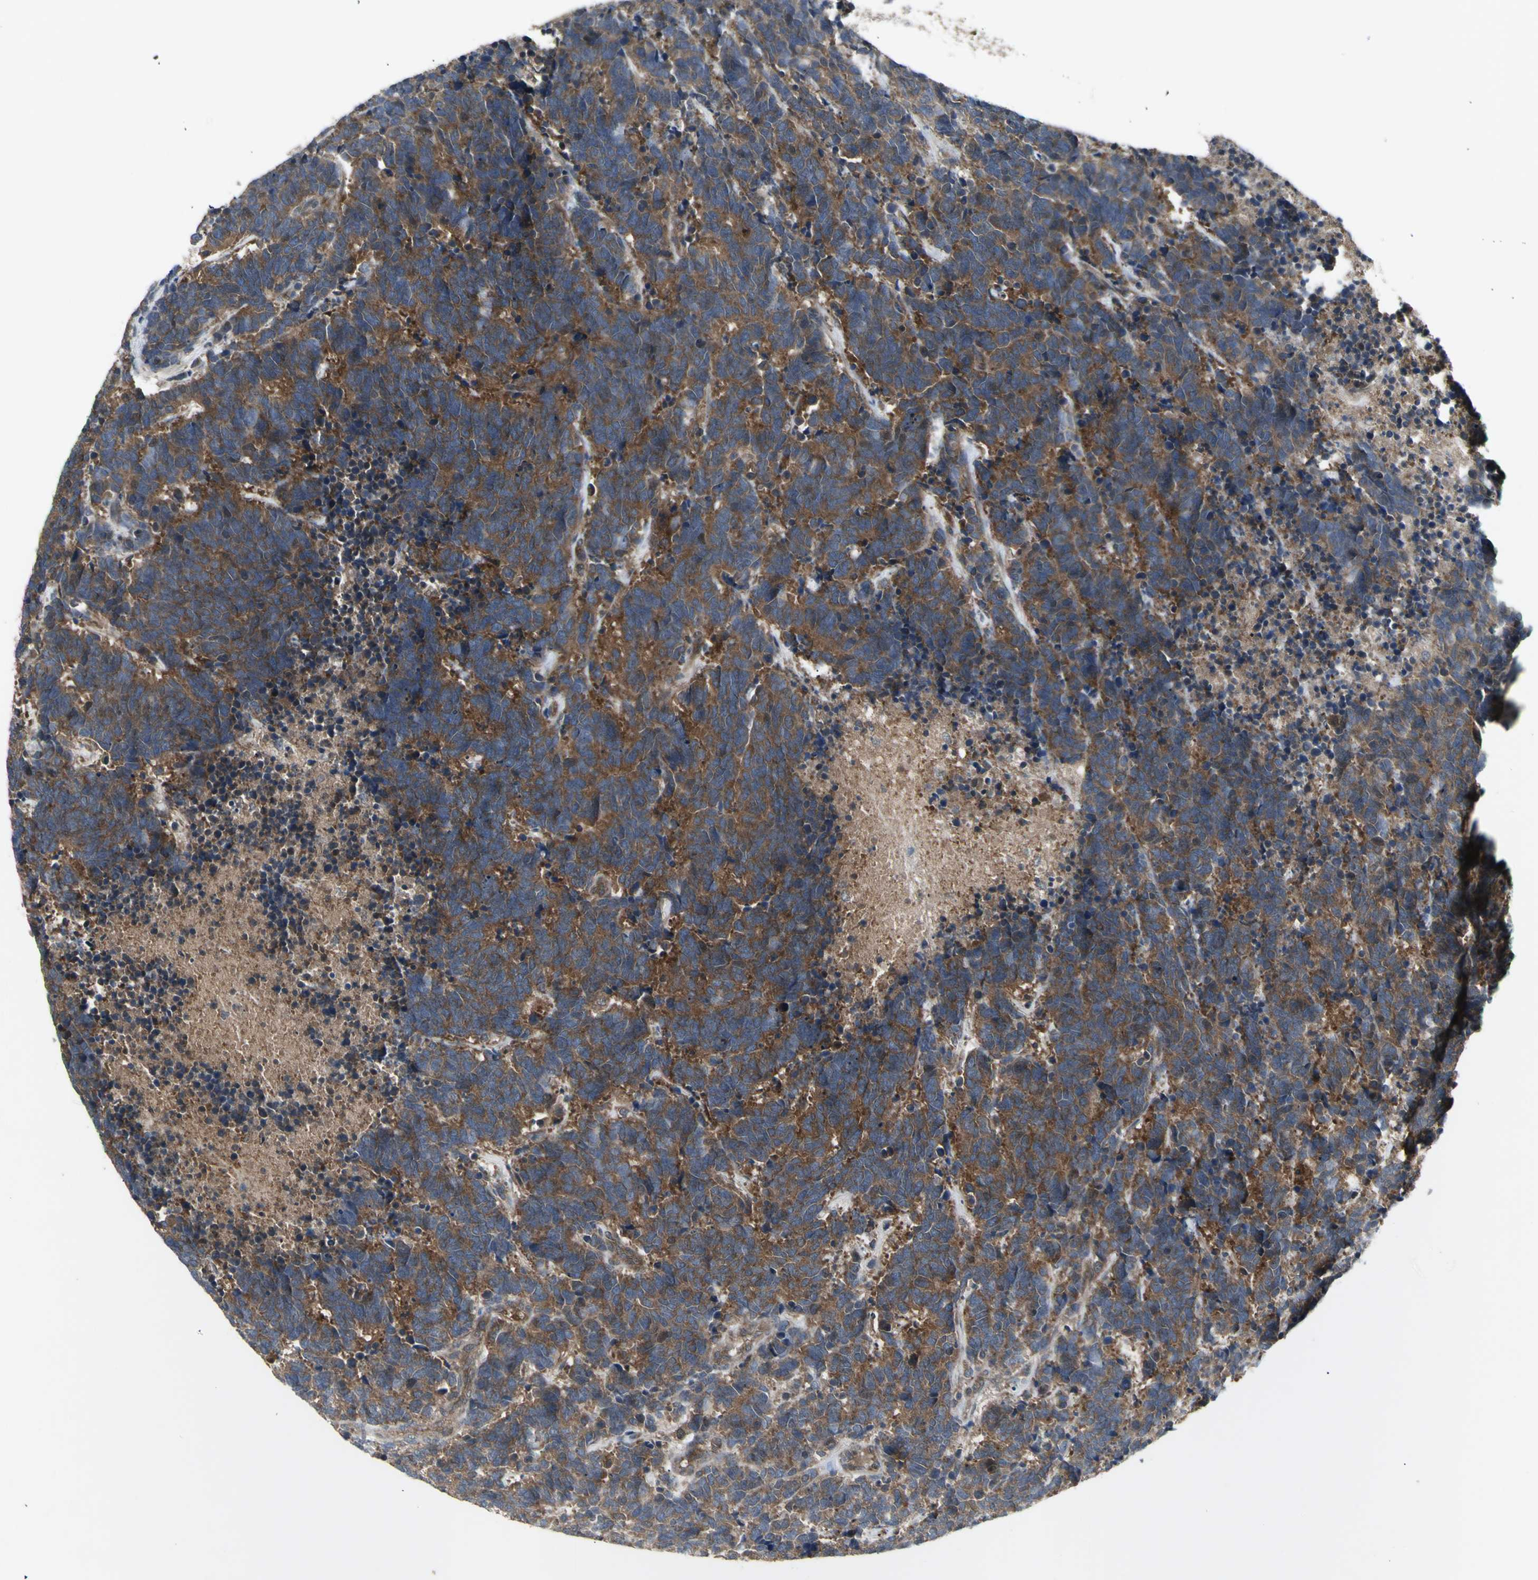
{"staining": {"intensity": "moderate", "quantity": ">75%", "location": "cytoplasmic/membranous"}, "tissue": "carcinoid", "cell_type": "Tumor cells", "image_type": "cancer", "snomed": [{"axis": "morphology", "description": "Carcinoma, NOS"}, {"axis": "morphology", "description": "Carcinoid, malignant, NOS"}, {"axis": "topography", "description": "Urinary bladder"}], "caption": "Moderate cytoplasmic/membranous positivity for a protein is present in approximately >75% of tumor cells of carcinoid using immunohistochemistry (IHC).", "gene": "CHURC1-FNTB", "patient": {"sex": "male", "age": 57}}